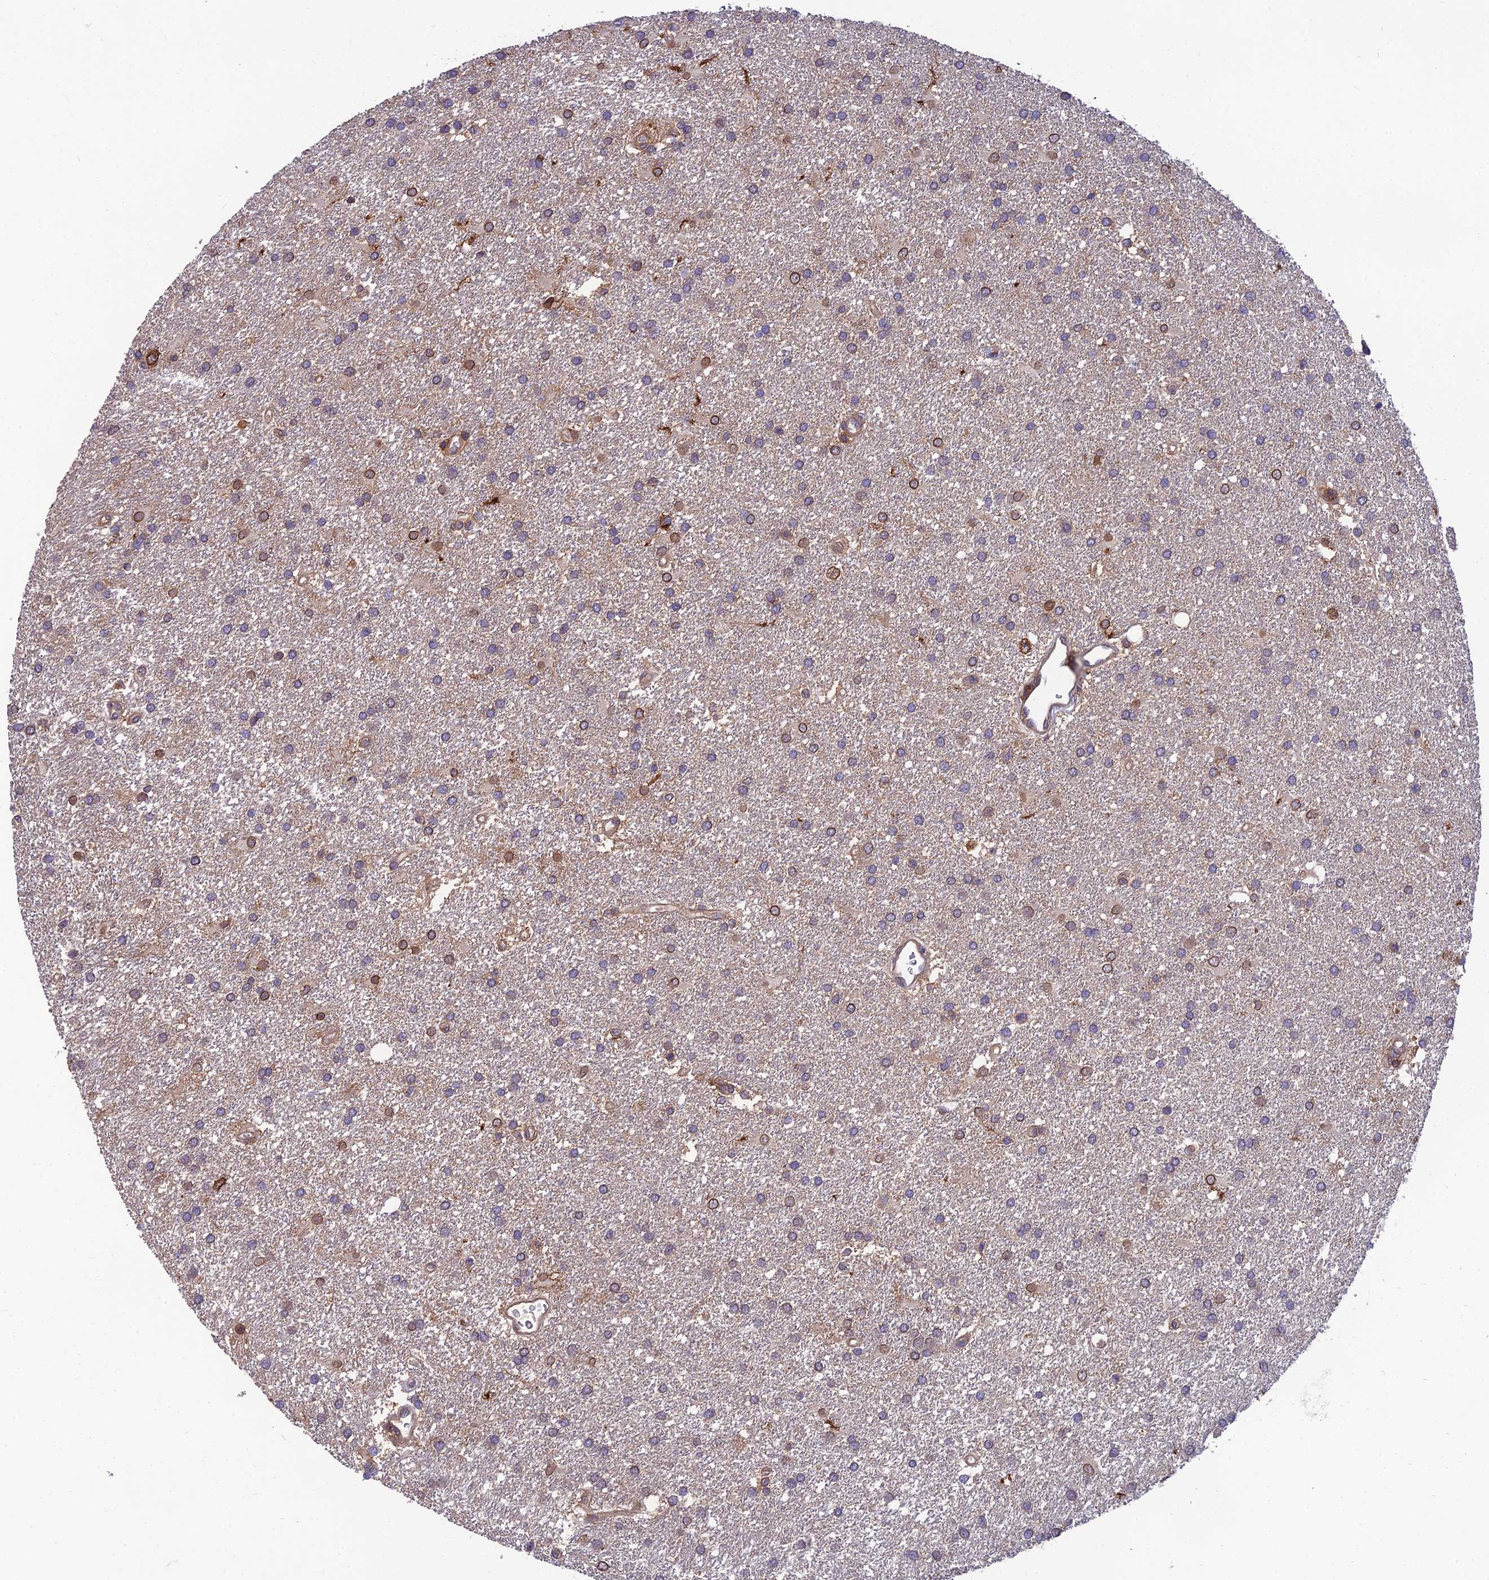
{"staining": {"intensity": "moderate", "quantity": "<25%", "location": "cytoplasmic/membranous,nuclear"}, "tissue": "glioma", "cell_type": "Tumor cells", "image_type": "cancer", "snomed": [{"axis": "morphology", "description": "Glioma, malignant, Low grade"}, {"axis": "topography", "description": "Brain"}], "caption": "Malignant glioma (low-grade) stained for a protein (brown) reveals moderate cytoplasmic/membranous and nuclear positive expression in about <25% of tumor cells.", "gene": "UMAD1", "patient": {"sex": "male", "age": 66}}